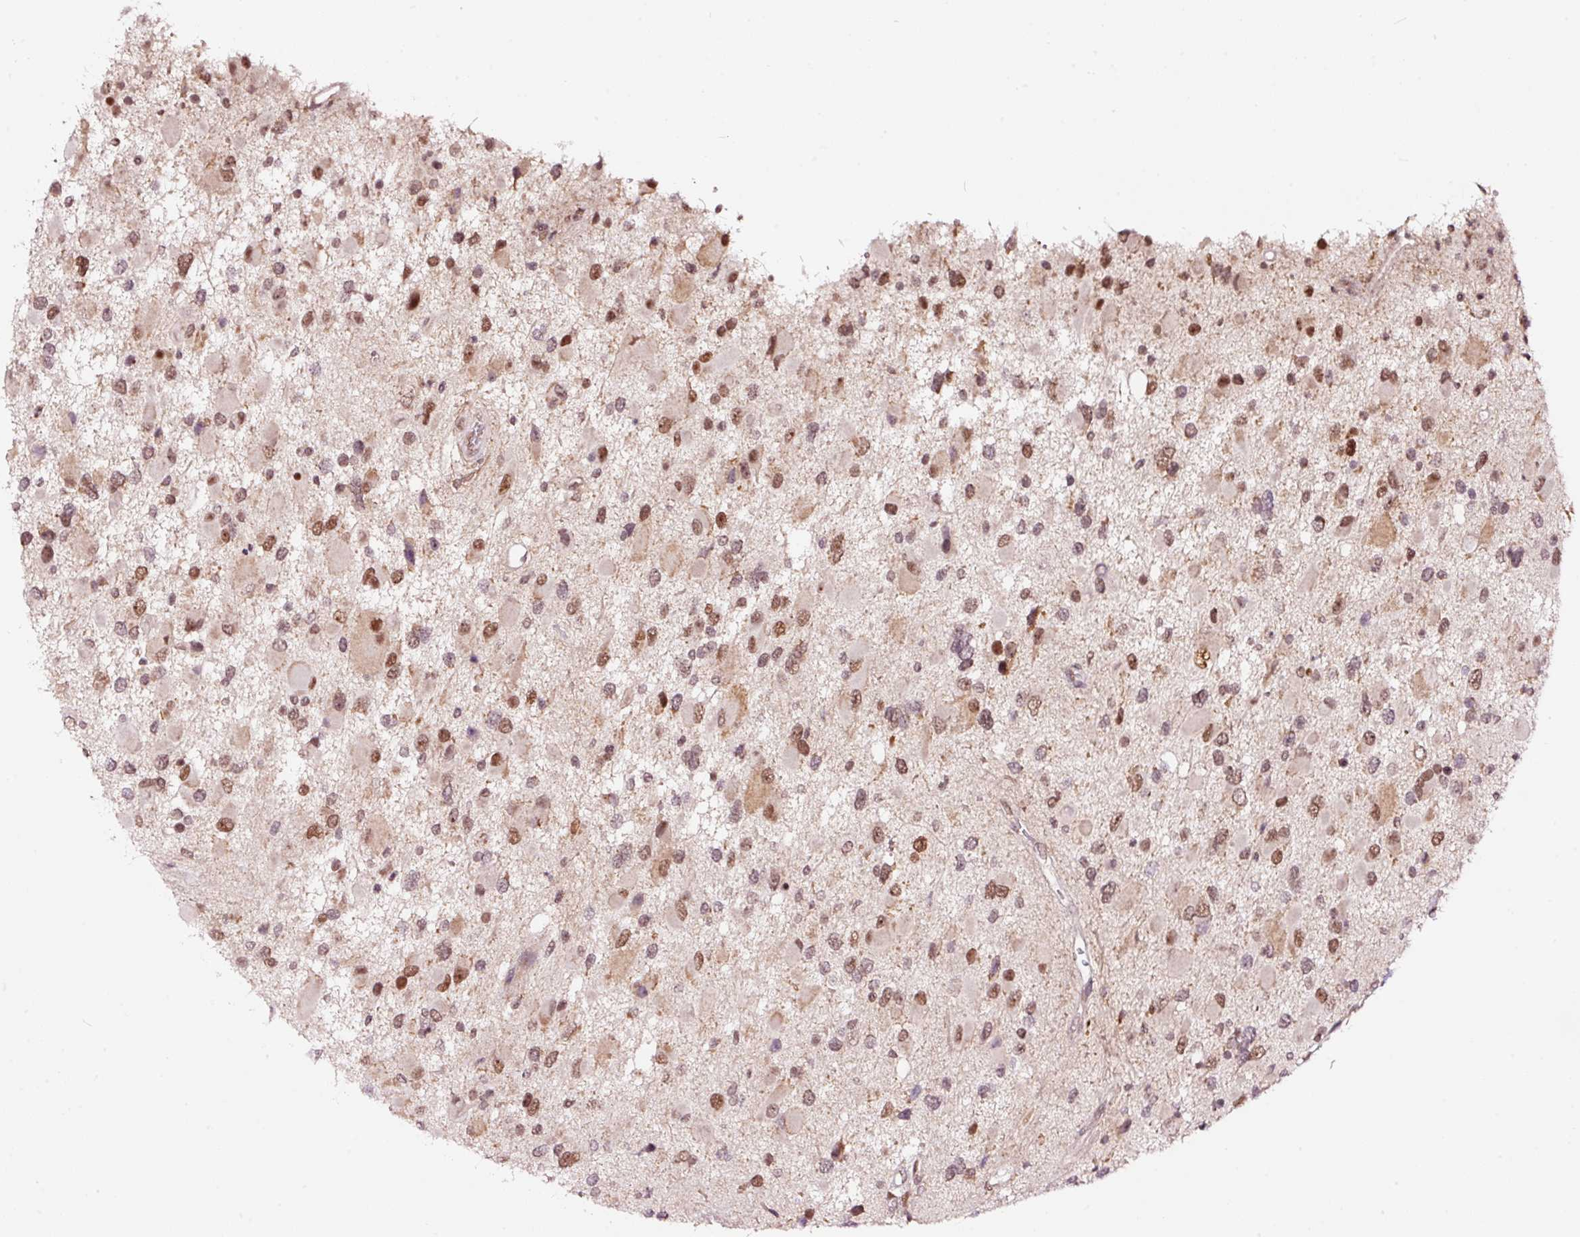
{"staining": {"intensity": "moderate", "quantity": ">75%", "location": "nuclear"}, "tissue": "glioma", "cell_type": "Tumor cells", "image_type": "cancer", "snomed": [{"axis": "morphology", "description": "Glioma, malignant, High grade"}, {"axis": "topography", "description": "Brain"}], "caption": "Protein analysis of high-grade glioma (malignant) tissue shows moderate nuclear staining in approximately >75% of tumor cells.", "gene": "RFC4", "patient": {"sex": "male", "age": 53}}